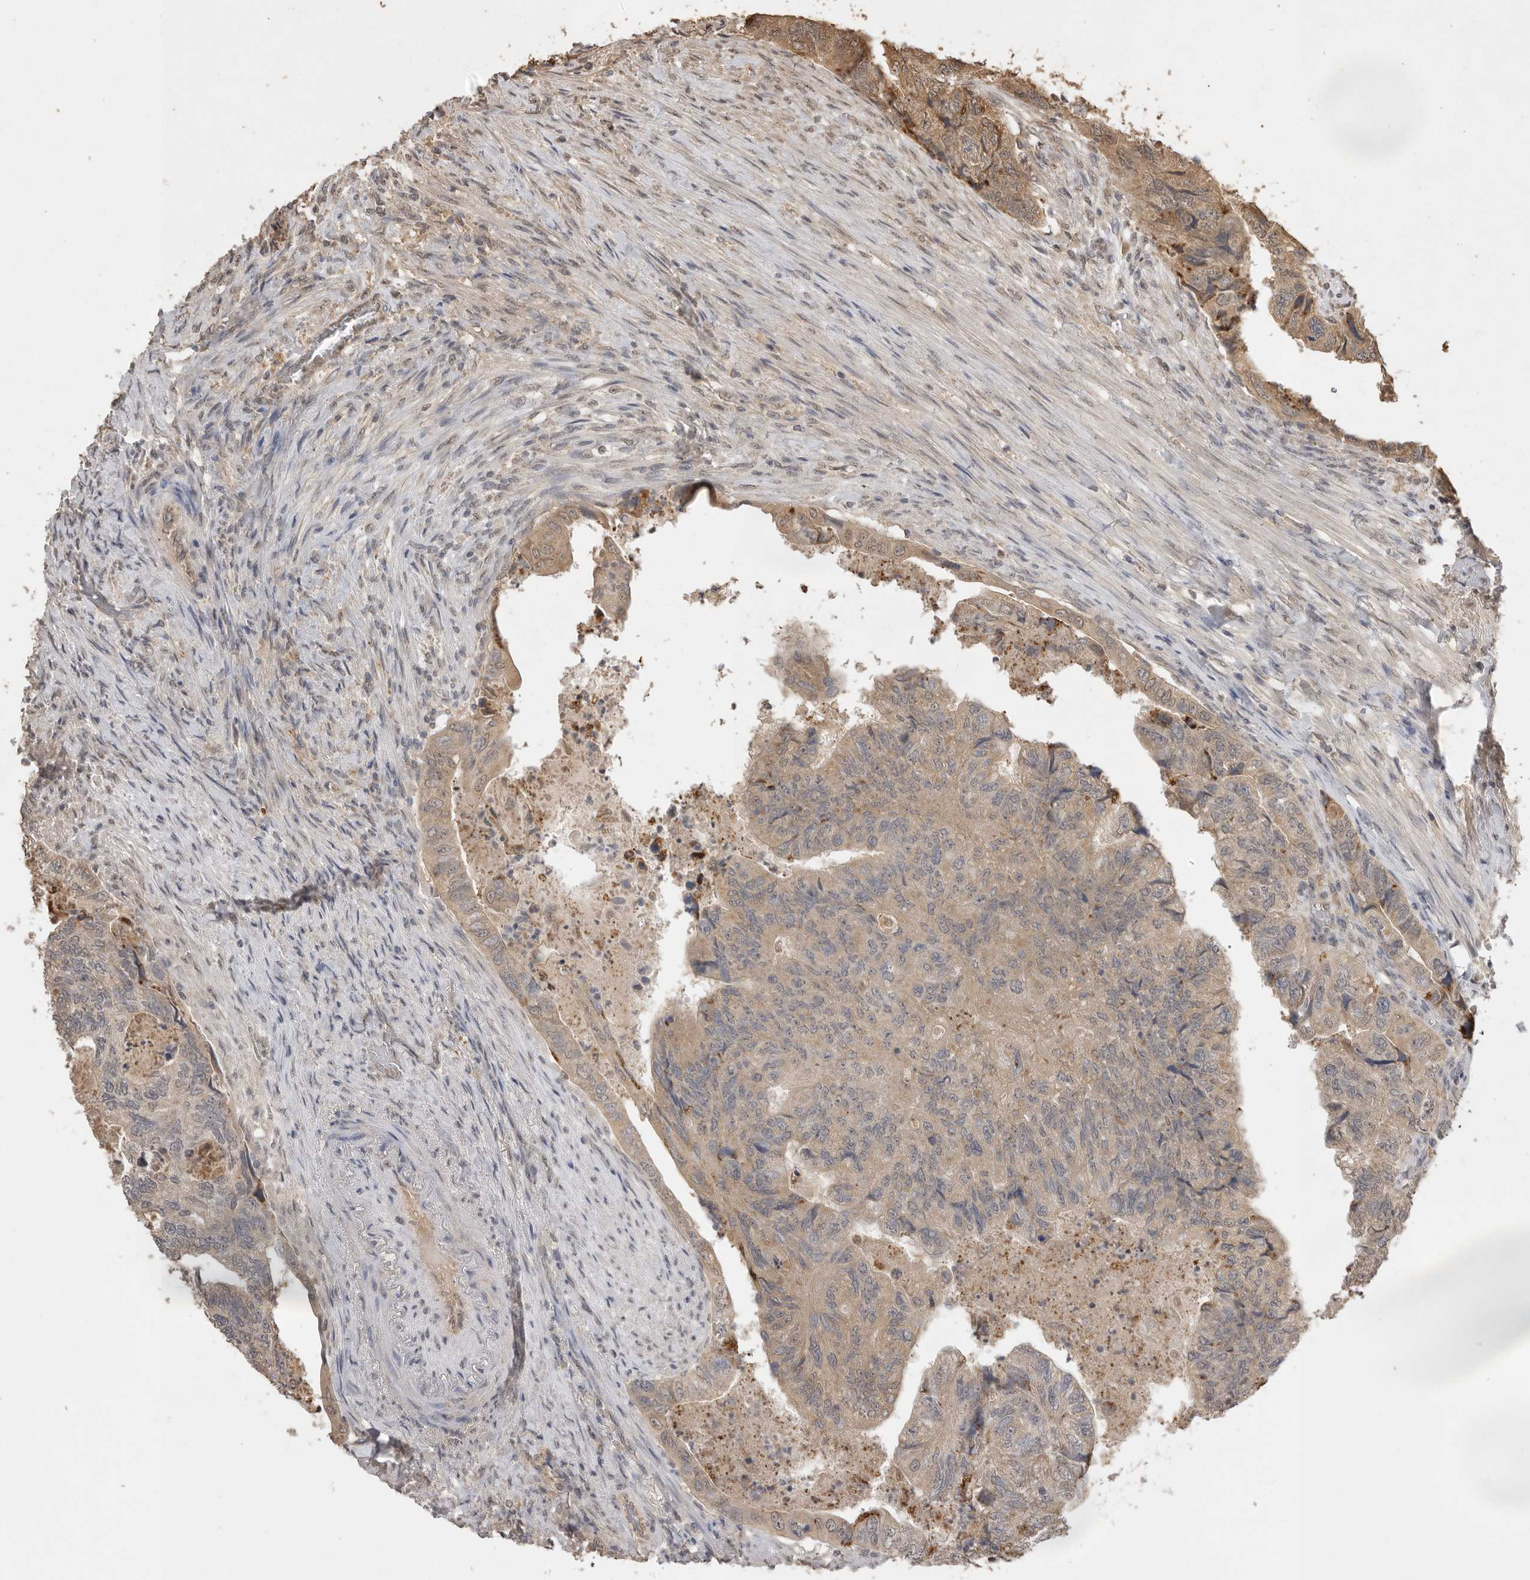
{"staining": {"intensity": "moderate", "quantity": "25%-75%", "location": "cytoplasmic/membranous"}, "tissue": "colorectal cancer", "cell_type": "Tumor cells", "image_type": "cancer", "snomed": [{"axis": "morphology", "description": "Adenocarcinoma, NOS"}, {"axis": "topography", "description": "Rectum"}], "caption": "Colorectal cancer (adenocarcinoma) stained with a brown dye reveals moderate cytoplasmic/membranous positive expression in approximately 25%-75% of tumor cells.", "gene": "JAG2", "patient": {"sex": "male", "age": 63}}